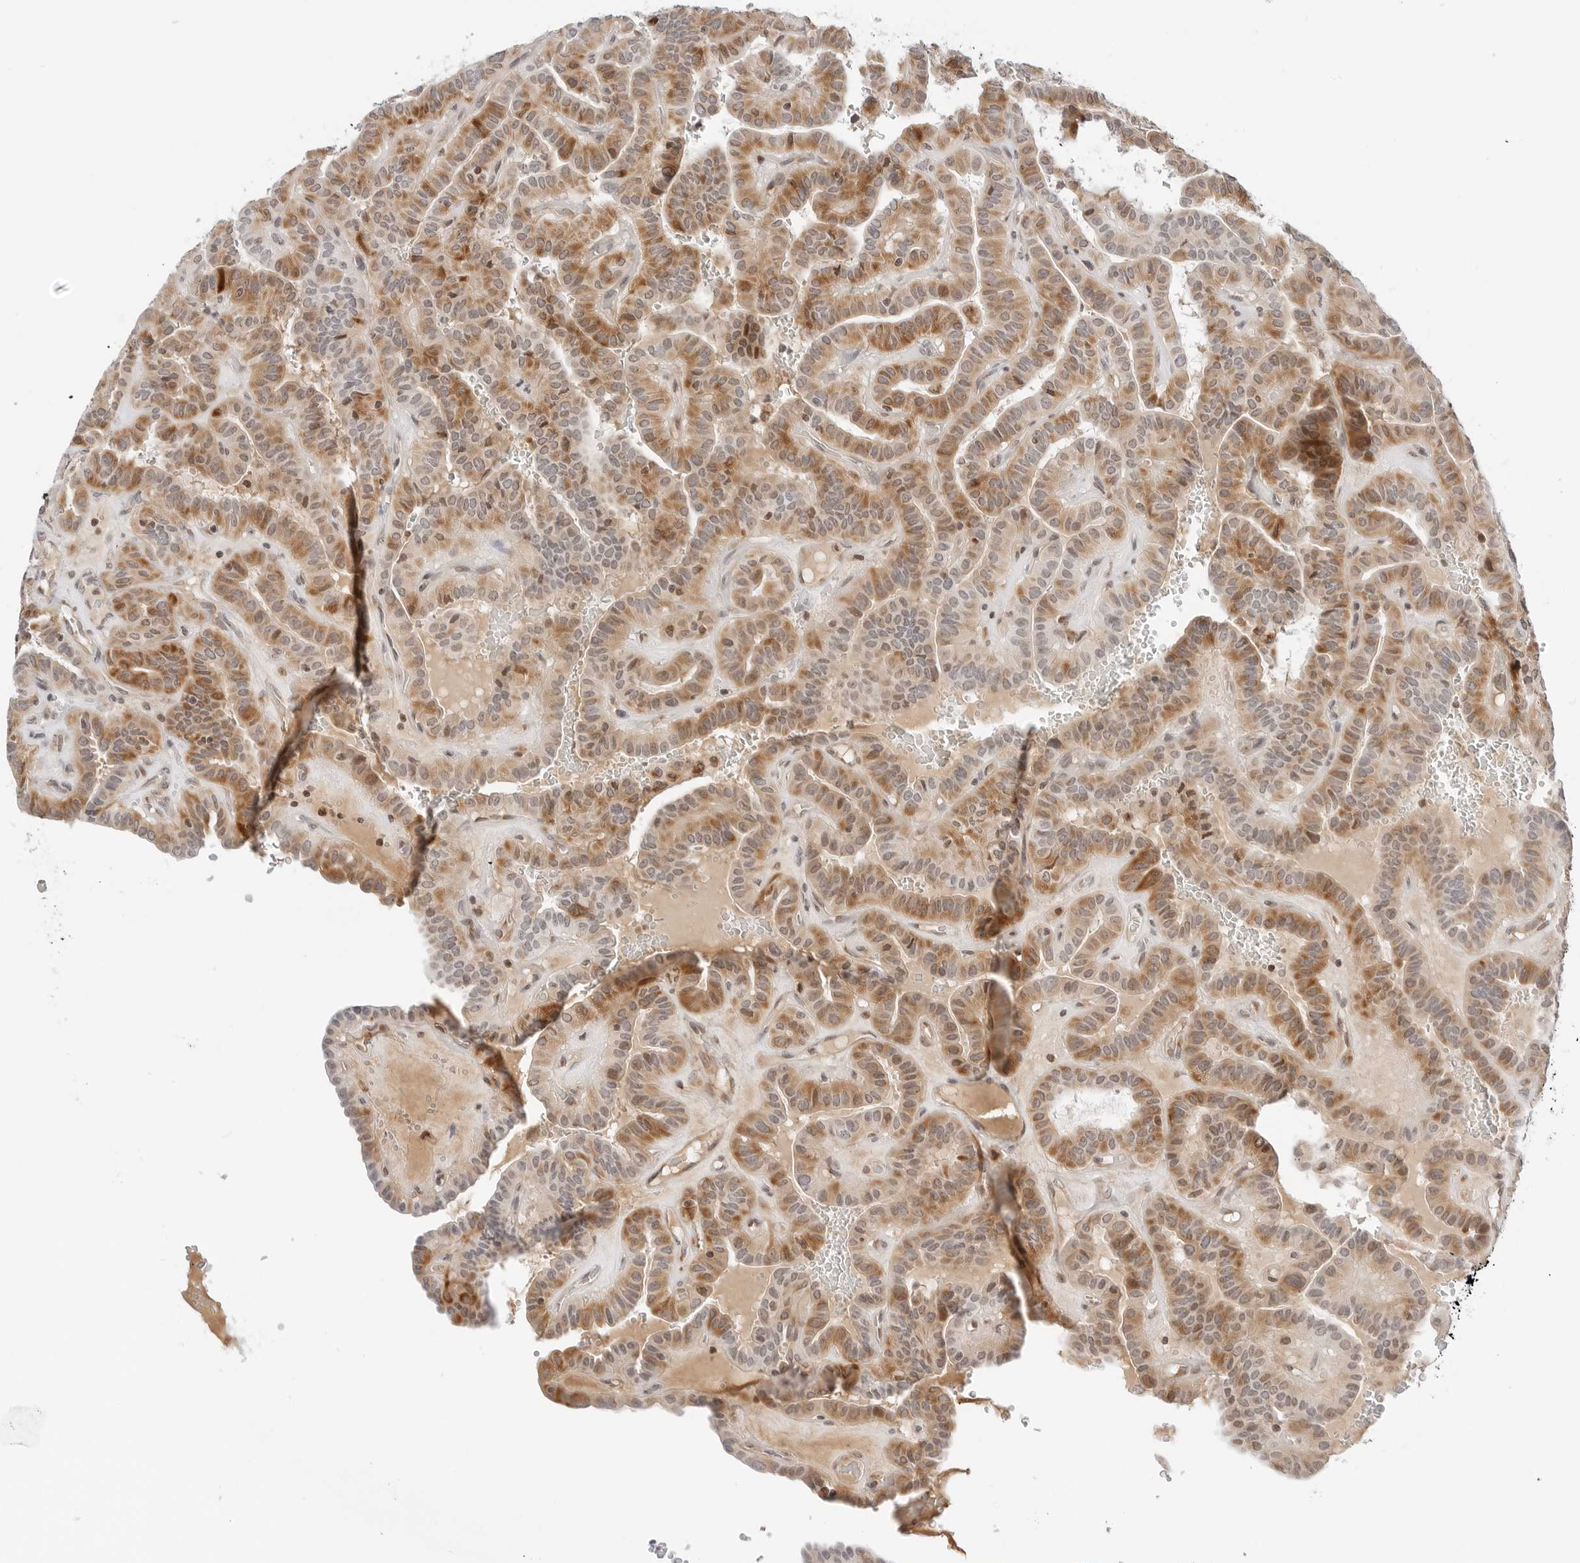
{"staining": {"intensity": "moderate", "quantity": ">75%", "location": "cytoplasmic/membranous"}, "tissue": "thyroid cancer", "cell_type": "Tumor cells", "image_type": "cancer", "snomed": [{"axis": "morphology", "description": "Papillary adenocarcinoma, NOS"}, {"axis": "topography", "description": "Thyroid gland"}], "caption": "Thyroid cancer was stained to show a protein in brown. There is medium levels of moderate cytoplasmic/membranous staining in approximately >75% of tumor cells.", "gene": "DYRK4", "patient": {"sex": "male", "age": 77}}